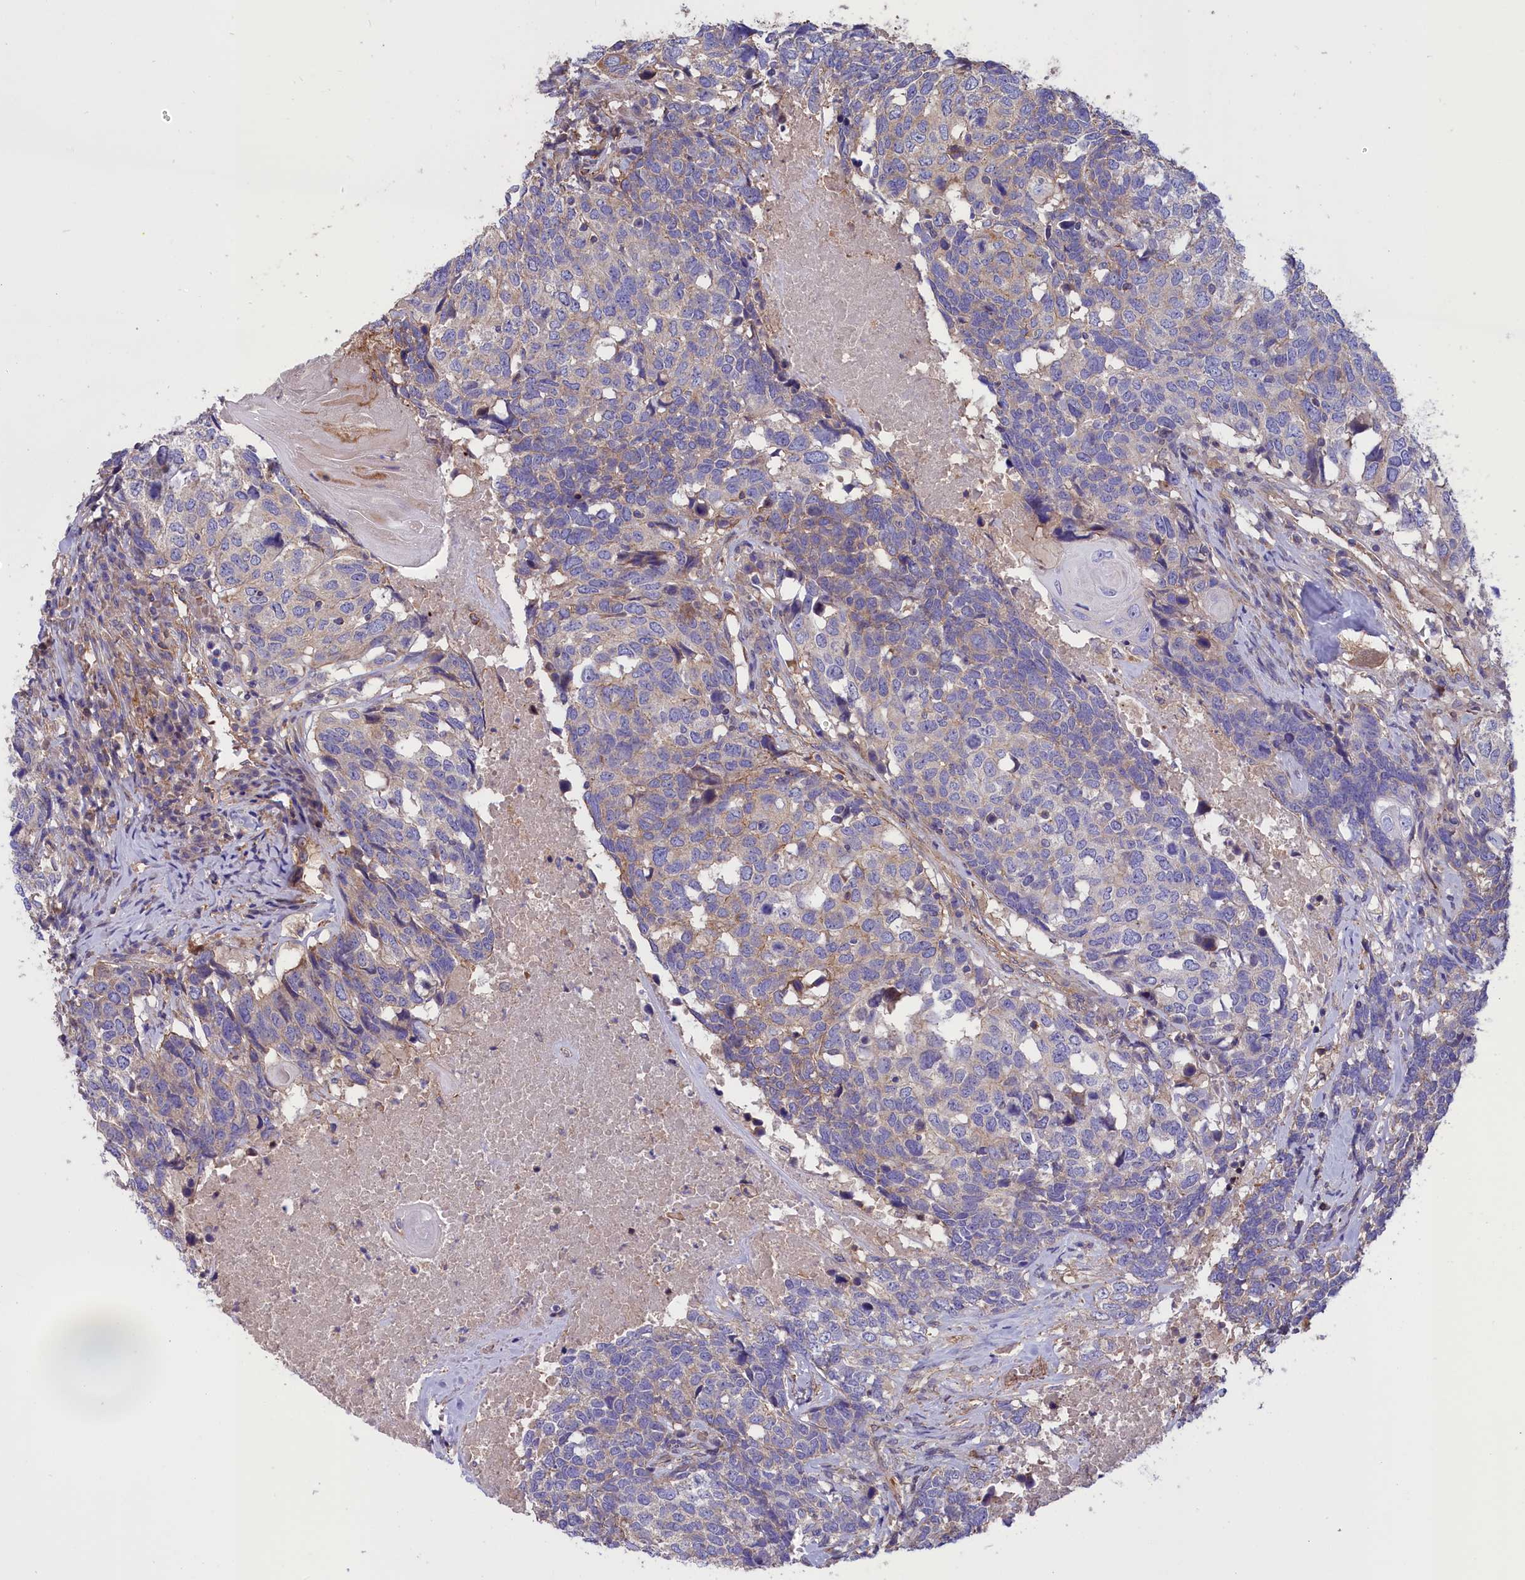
{"staining": {"intensity": "weak", "quantity": "<25%", "location": "cytoplasmic/membranous"}, "tissue": "head and neck cancer", "cell_type": "Tumor cells", "image_type": "cancer", "snomed": [{"axis": "morphology", "description": "Squamous cell carcinoma, NOS"}, {"axis": "topography", "description": "Head-Neck"}], "caption": "IHC of head and neck cancer (squamous cell carcinoma) exhibits no expression in tumor cells.", "gene": "AMDHD2", "patient": {"sex": "male", "age": 66}}